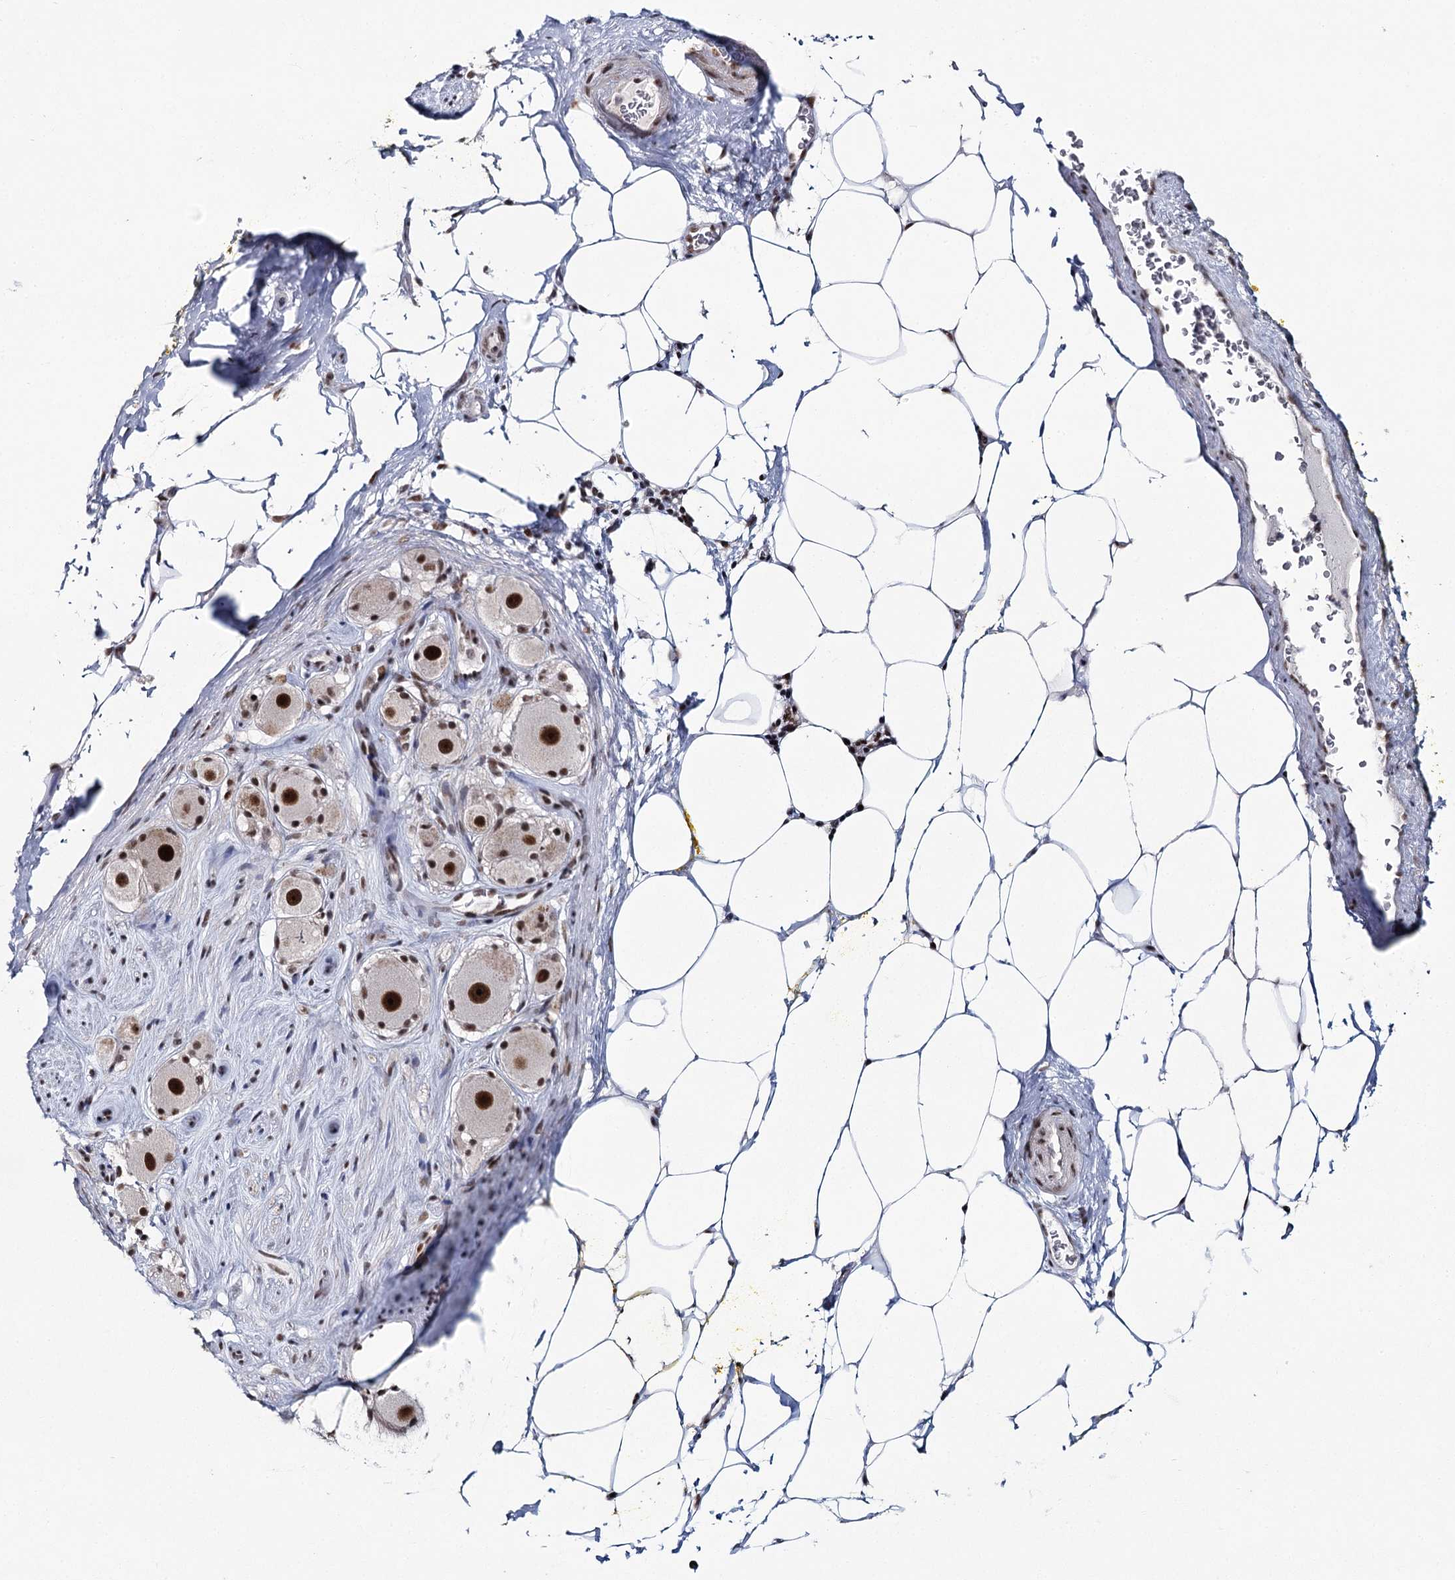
{"staining": {"intensity": "negative", "quantity": "none", "location": "none"}, "tissue": "adipose tissue", "cell_type": "Adipocytes", "image_type": "normal", "snomed": [{"axis": "morphology", "description": "Normal tissue, NOS"}, {"axis": "morphology", "description": "Adenocarcinoma, Low grade"}, {"axis": "topography", "description": "Prostate"}, {"axis": "topography", "description": "Peripheral nerve tissue"}], "caption": "There is no significant positivity in adipocytes of adipose tissue. (DAB (3,3'-diaminobenzidine) immunohistochemistry (IHC) with hematoxylin counter stain).", "gene": "SCAF8", "patient": {"sex": "male", "age": 63}}